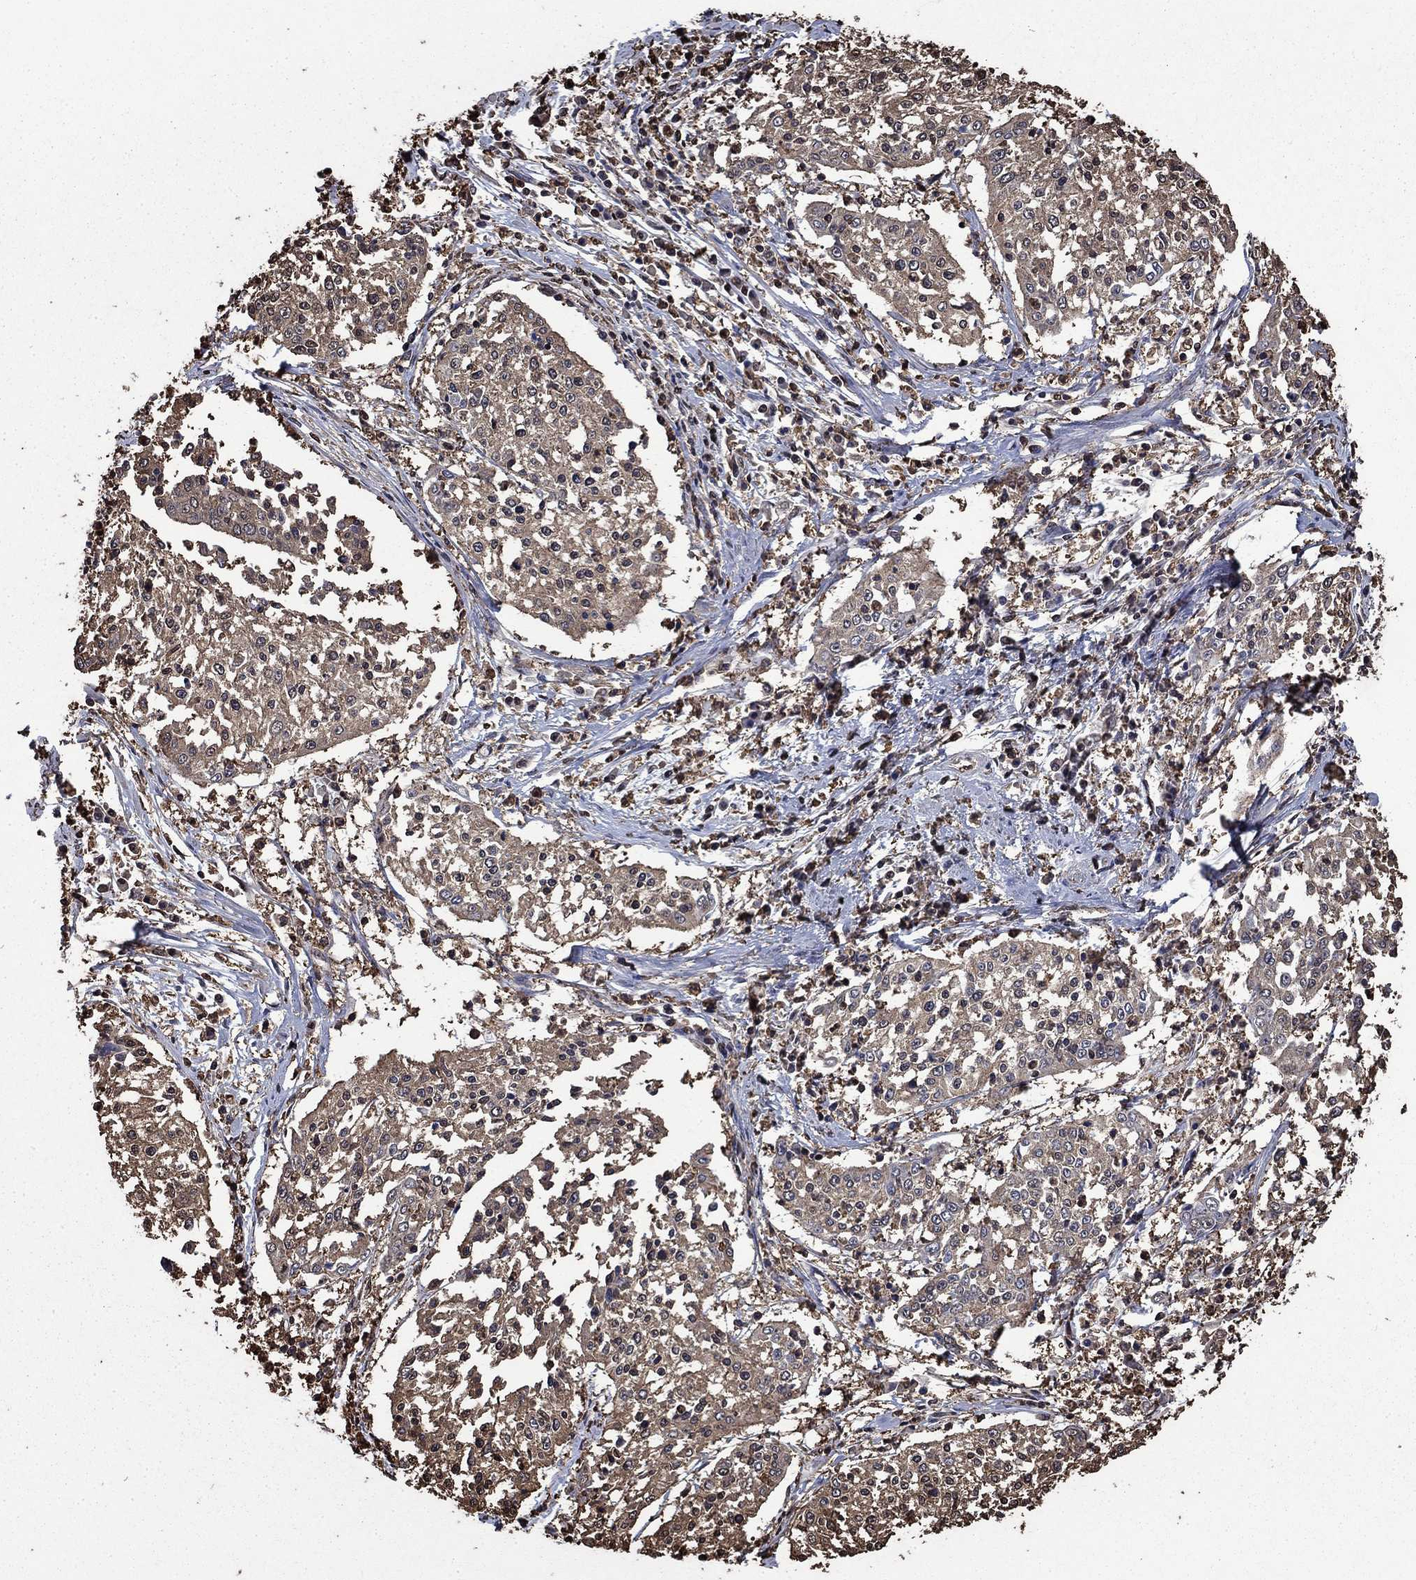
{"staining": {"intensity": "negative", "quantity": "none", "location": "none"}, "tissue": "cervical cancer", "cell_type": "Tumor cells", "image_type": "cancer", "snomed": [{"axis": "morphology", "description": "Squamous cell carcinoma, NOS"}, {"axis": "topography", "description": "Cervix"}], "caption": "High power microscopy photomicrograph of an IHC micrograph of cervical squamous cell carcinoma, revealing no significant staining in tumor cells.", "gene": "GAPDH", "patient": {"sex": "female", "age": 41}}